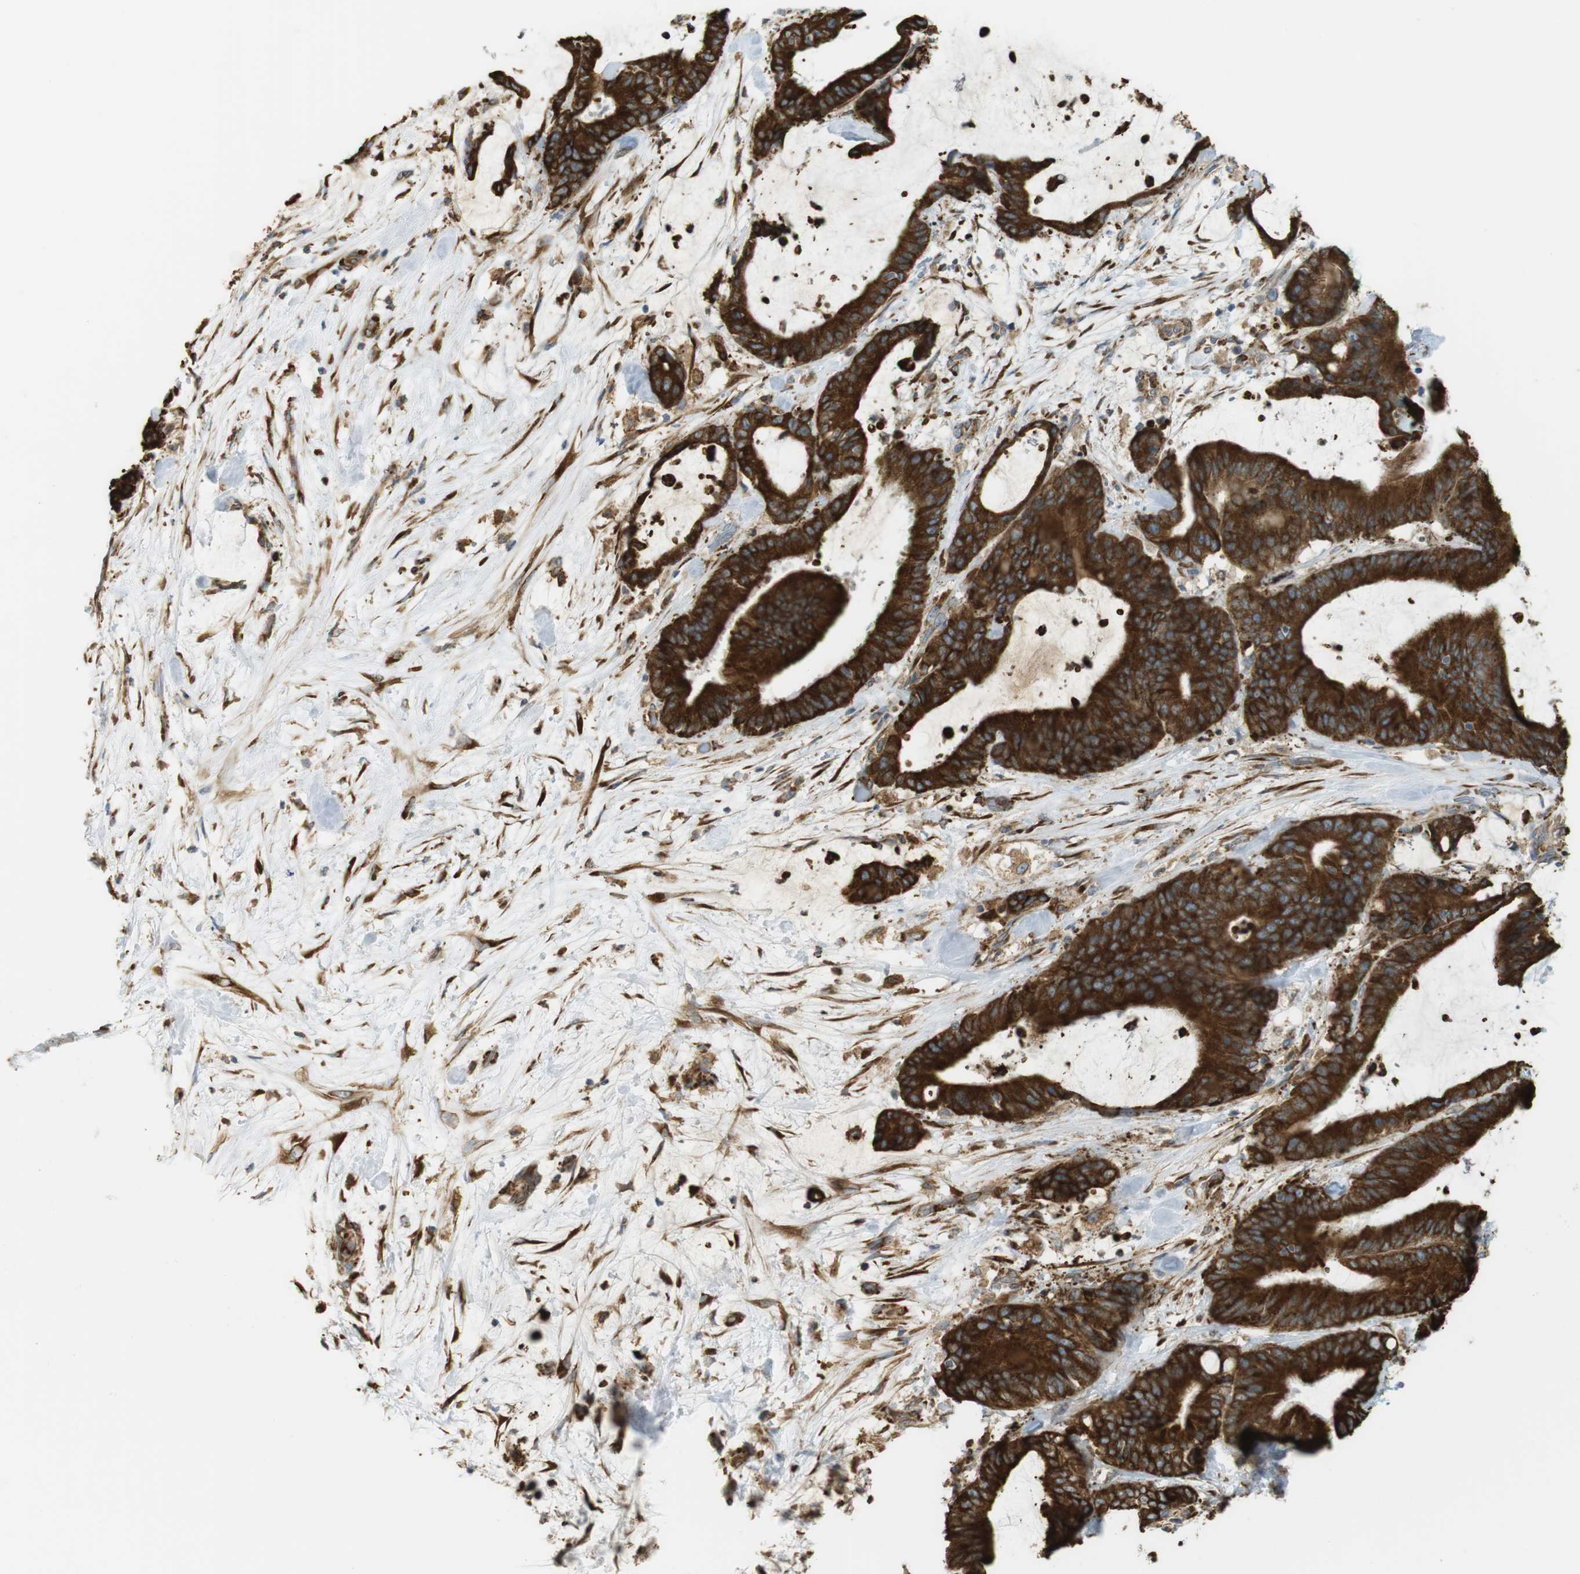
{"staining": {"intensity": "strong", "quantity": ">75%", "location": "cytoplasmic/membranous"}, "tissue": "liver cancer", "cell_type": "Tumor cells", "image_type": "cancer", "snomed": [{"axis": "morphology", "description": "Cholangiocarcinoma"}, {"axis": "topography", "description": "Liver"}], "caption": "Cholangiocarcinoma (liver) tissue displays strong cytoplasmic/membranous expression in approximately >75% of tumor cells, visualized by immunohistochemistry. (DAB = brown stain, brightfield microscopy at high magnification).", "gene": "MBOAT2", "patient": {"sex": "female", "age": 73}}